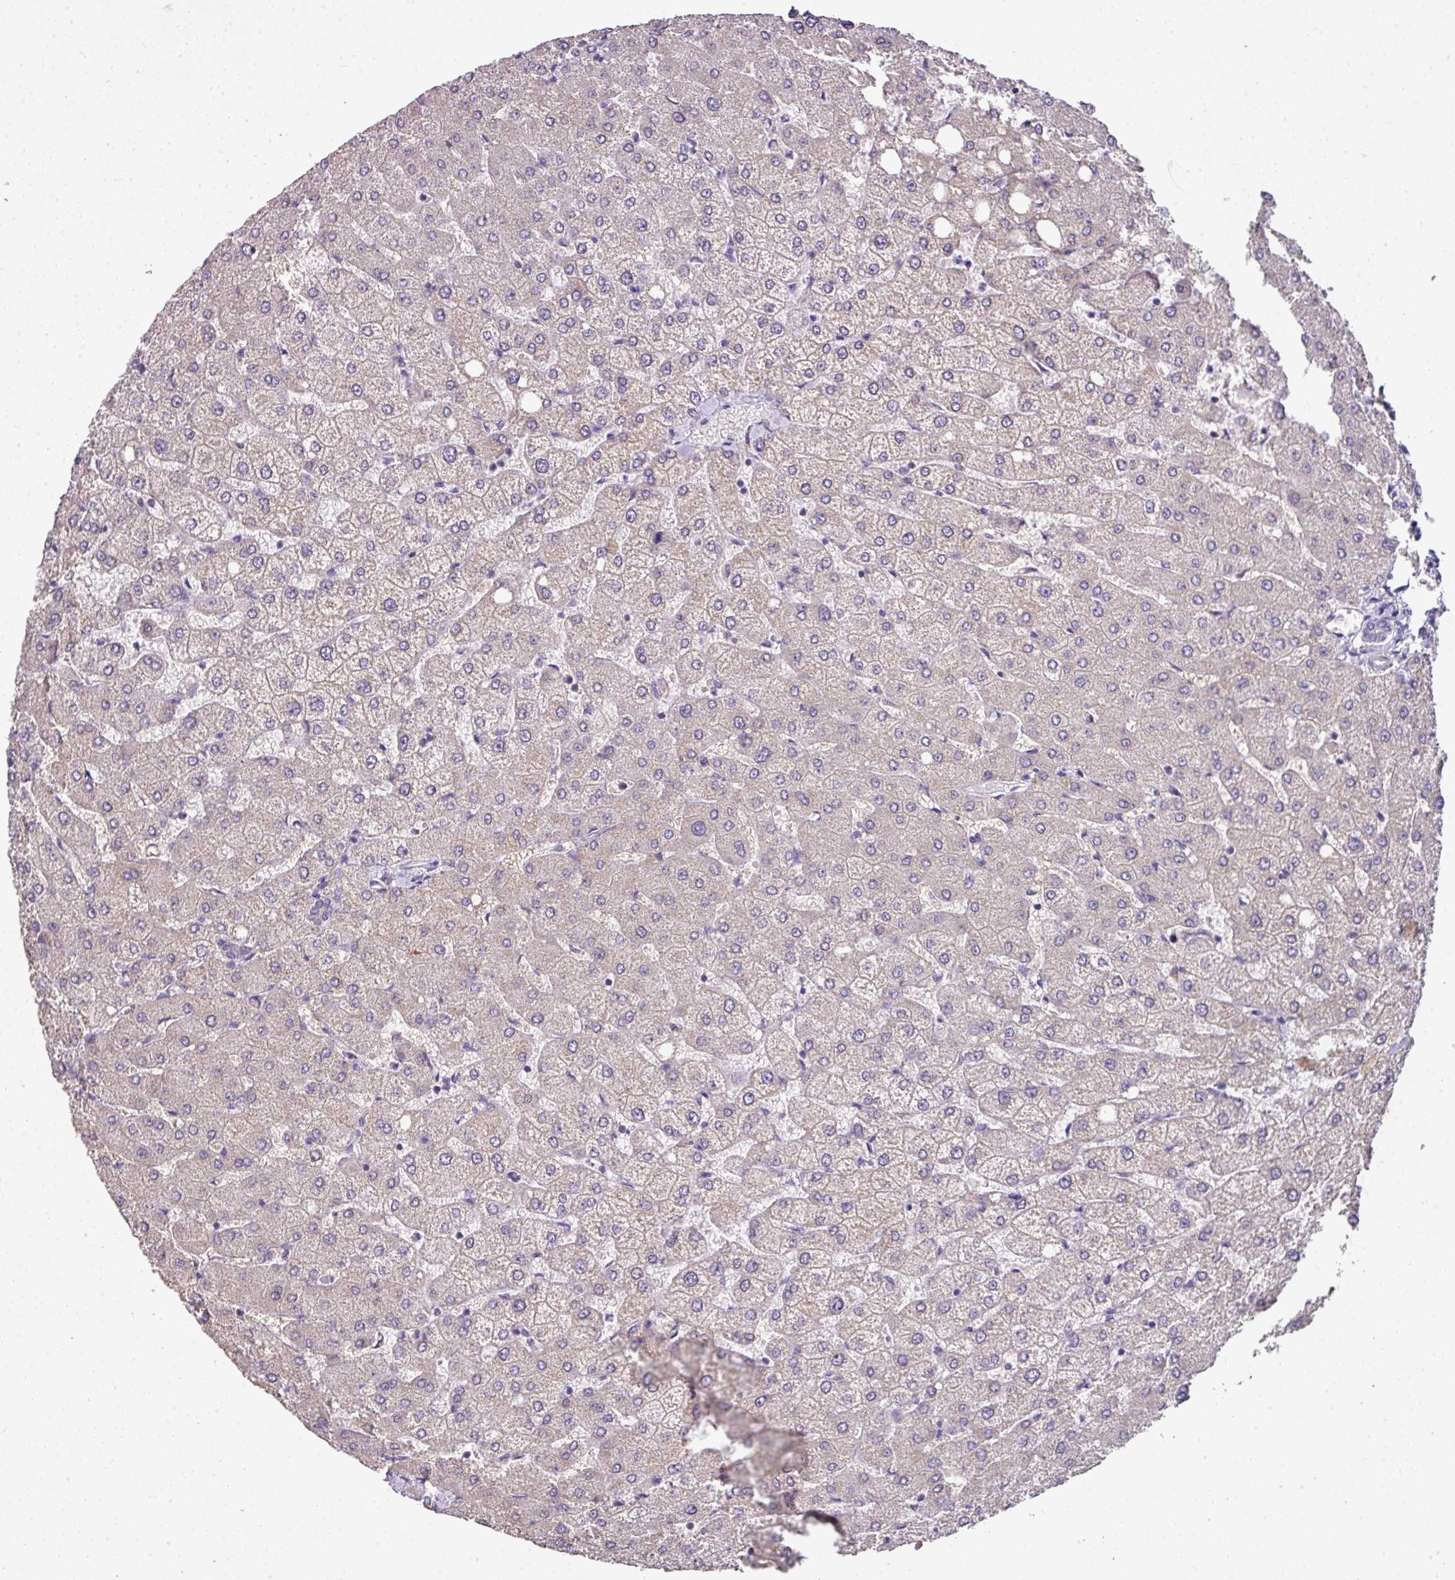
{"staining": {"intensity": "negative", "quantity": "none", "location": "none"}, "tissue": "liver", "cell_type": "Cholangiocytes", "image_type": "normal", "snomed": [{"axis": "morphology", "description": "Normal tissue, NOS"}, {"axis": "topography", "description": "Liver"}], "caption": "Cholangiocytes show no significant protein expression in unremarkable liver. (Brightfield microscopy of DAB immunohistochemistry at high magnification).", "gene": "PALS2", "patient": {"sex": "female", "age": 54}}